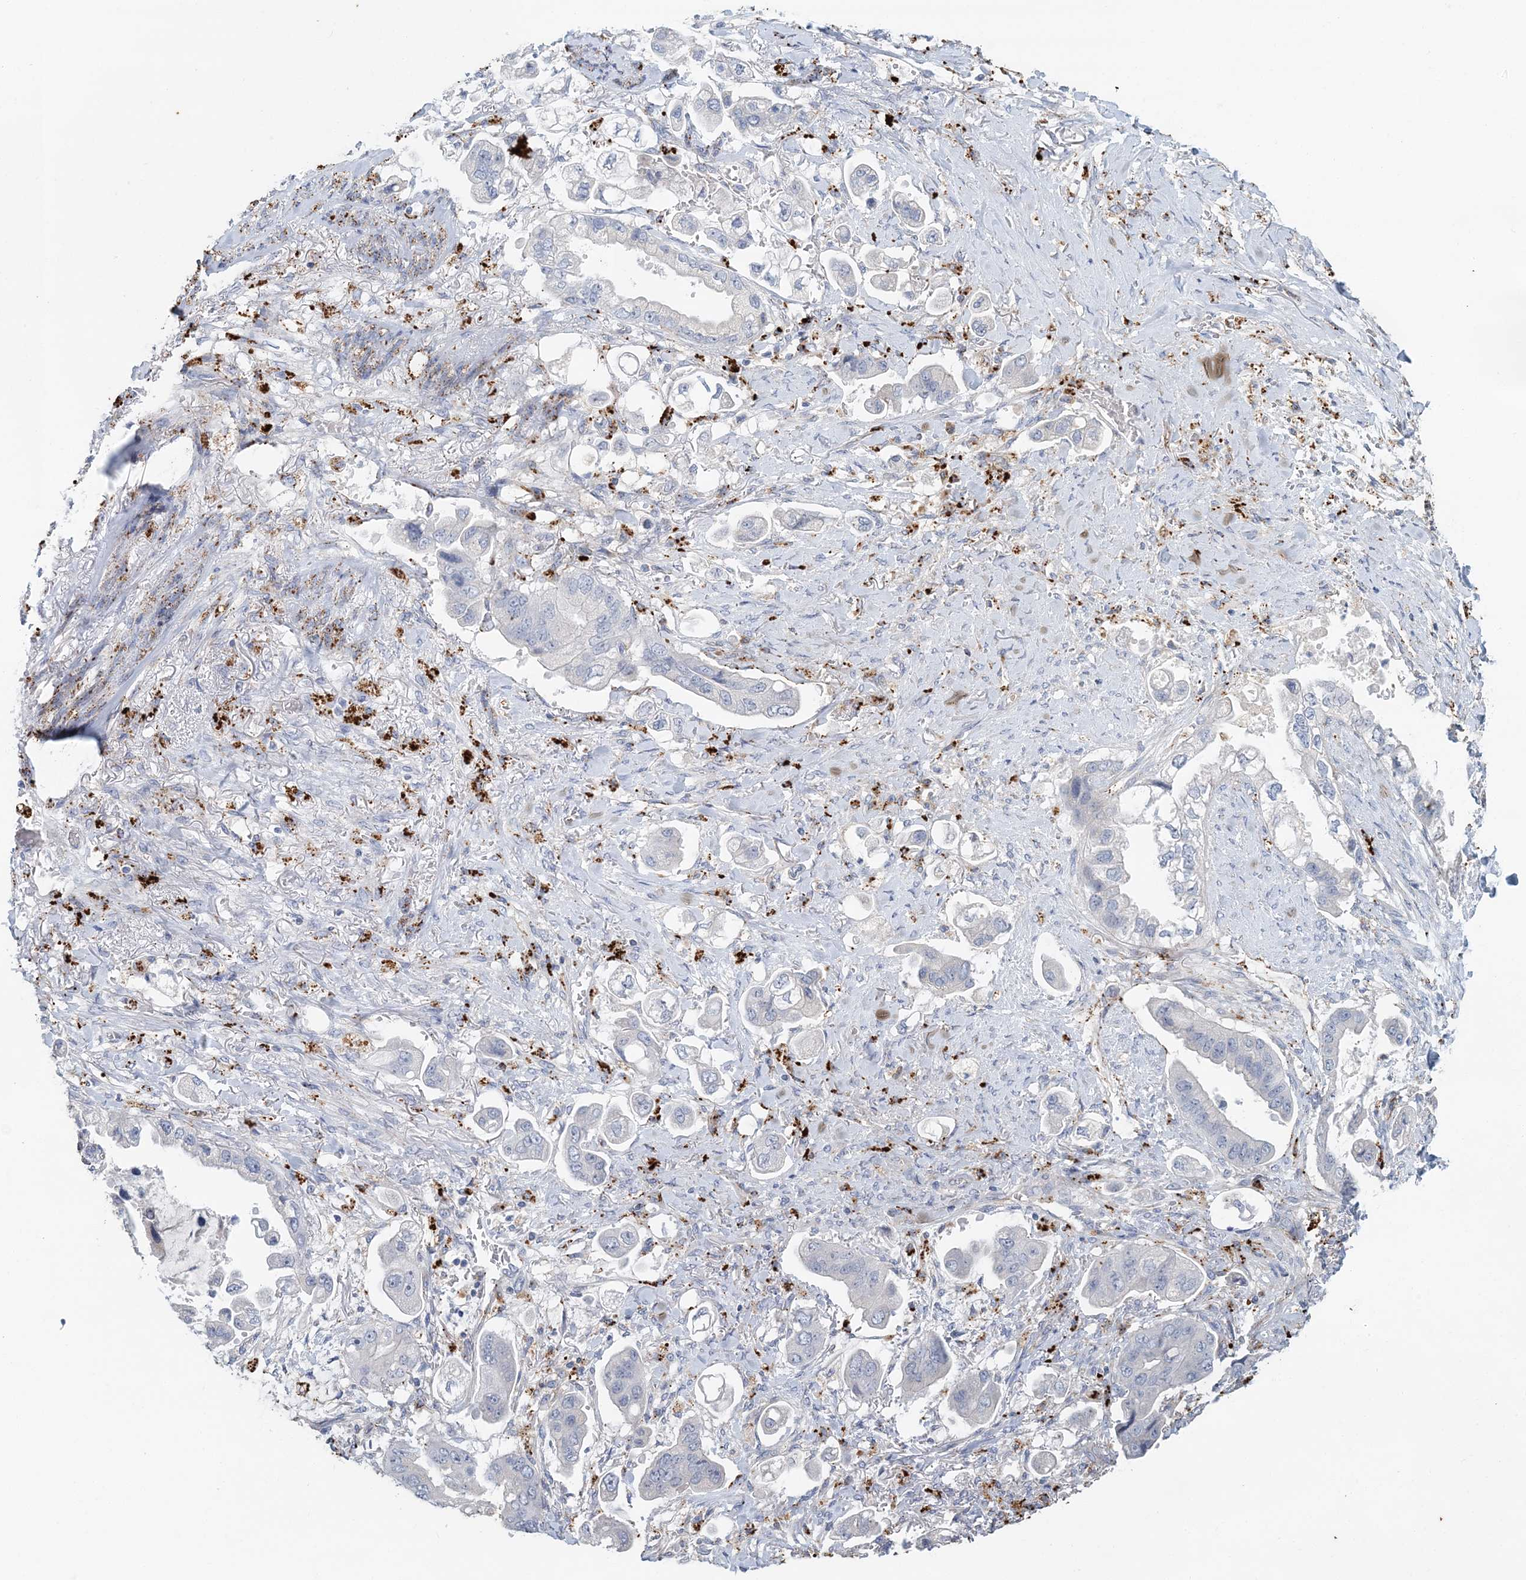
{"staining": {"intensity": "negative", "quantity": "none", "location": "none"}, "tissue": "stomach cancer", "cell_type": "Tumor cells", "image_type": "cancer", "snomed": [{"axis": "morphology", "description": "Adenocarcinoma, NOS"}, {"axis": "topography", "description": "Stomach"}], "caption": "IHC of stomach cancer exhibits no staining in tumor cells. (DAB (3,3'-diaminobenzidine) immunohistochemistry (IHC) with hematoxylin counter stain).", "gene": "TPP1", "patient": {"sex": "male", "age": 62}}